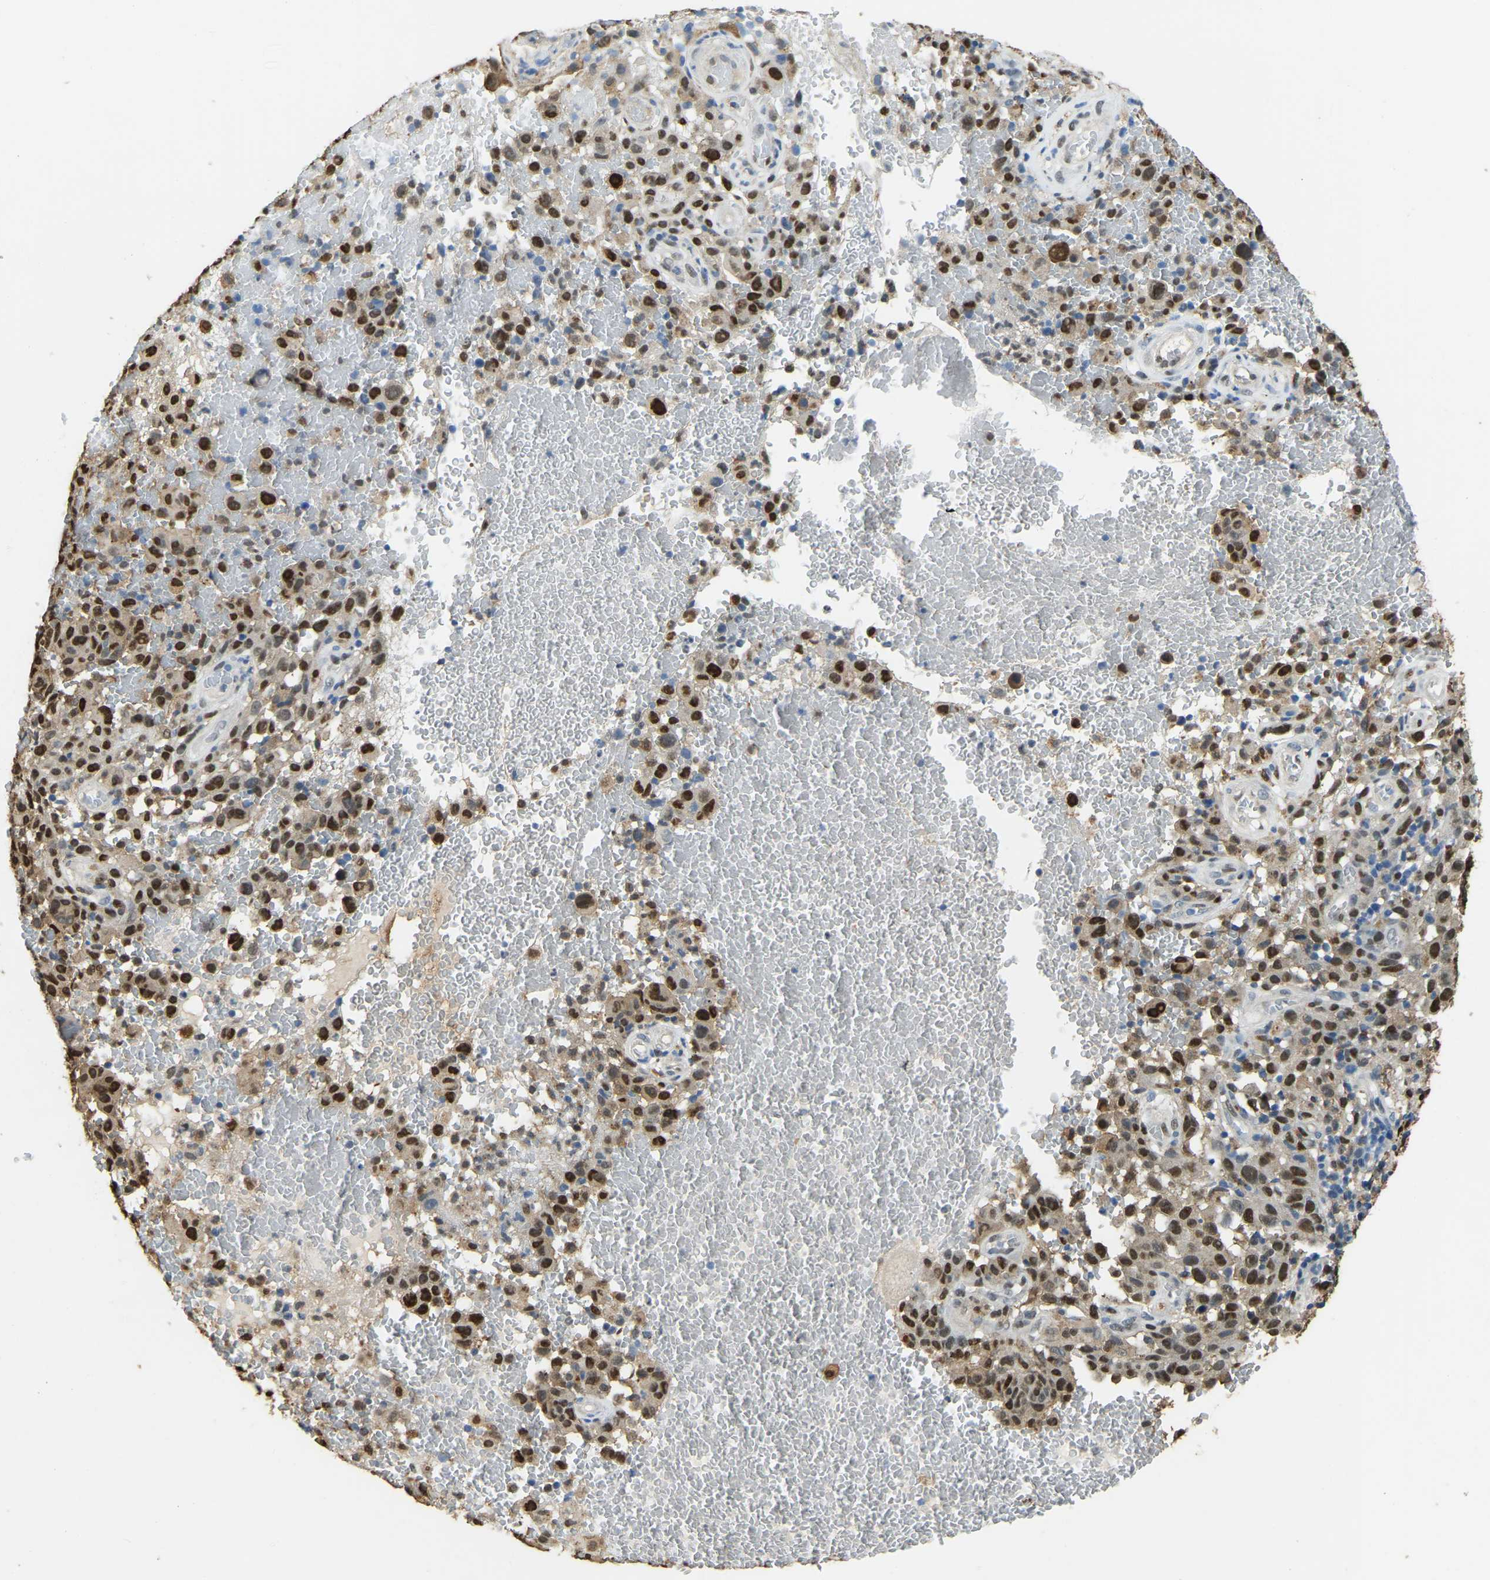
{"staining": {"intensity": "strong", "quantity": ">75%", "location": "cytoplasmic/membranous,nuclear"}, "tissue": "melanoma", "cell_type": "Tumor cells", "image_type": "cancer", "snomed": [{"axis": "morphology", "description": "Malignant melanoma, NOS"}, {"axis": "topography", "description": "Skin"}], "caption": "Brown immunohistochemical staining in human melanoma demonstrates strong cytoplasmic/membranous and nuclear expression in approximately >75% of tumor cells. Using DAB (3,3'-diaminobenzidine) (brown) and hematoxylin (blue) stains, captured at high magnification using brightfield microscopy.", "gene": "NANS", "patient": {"sex": "female", "age": 82}}